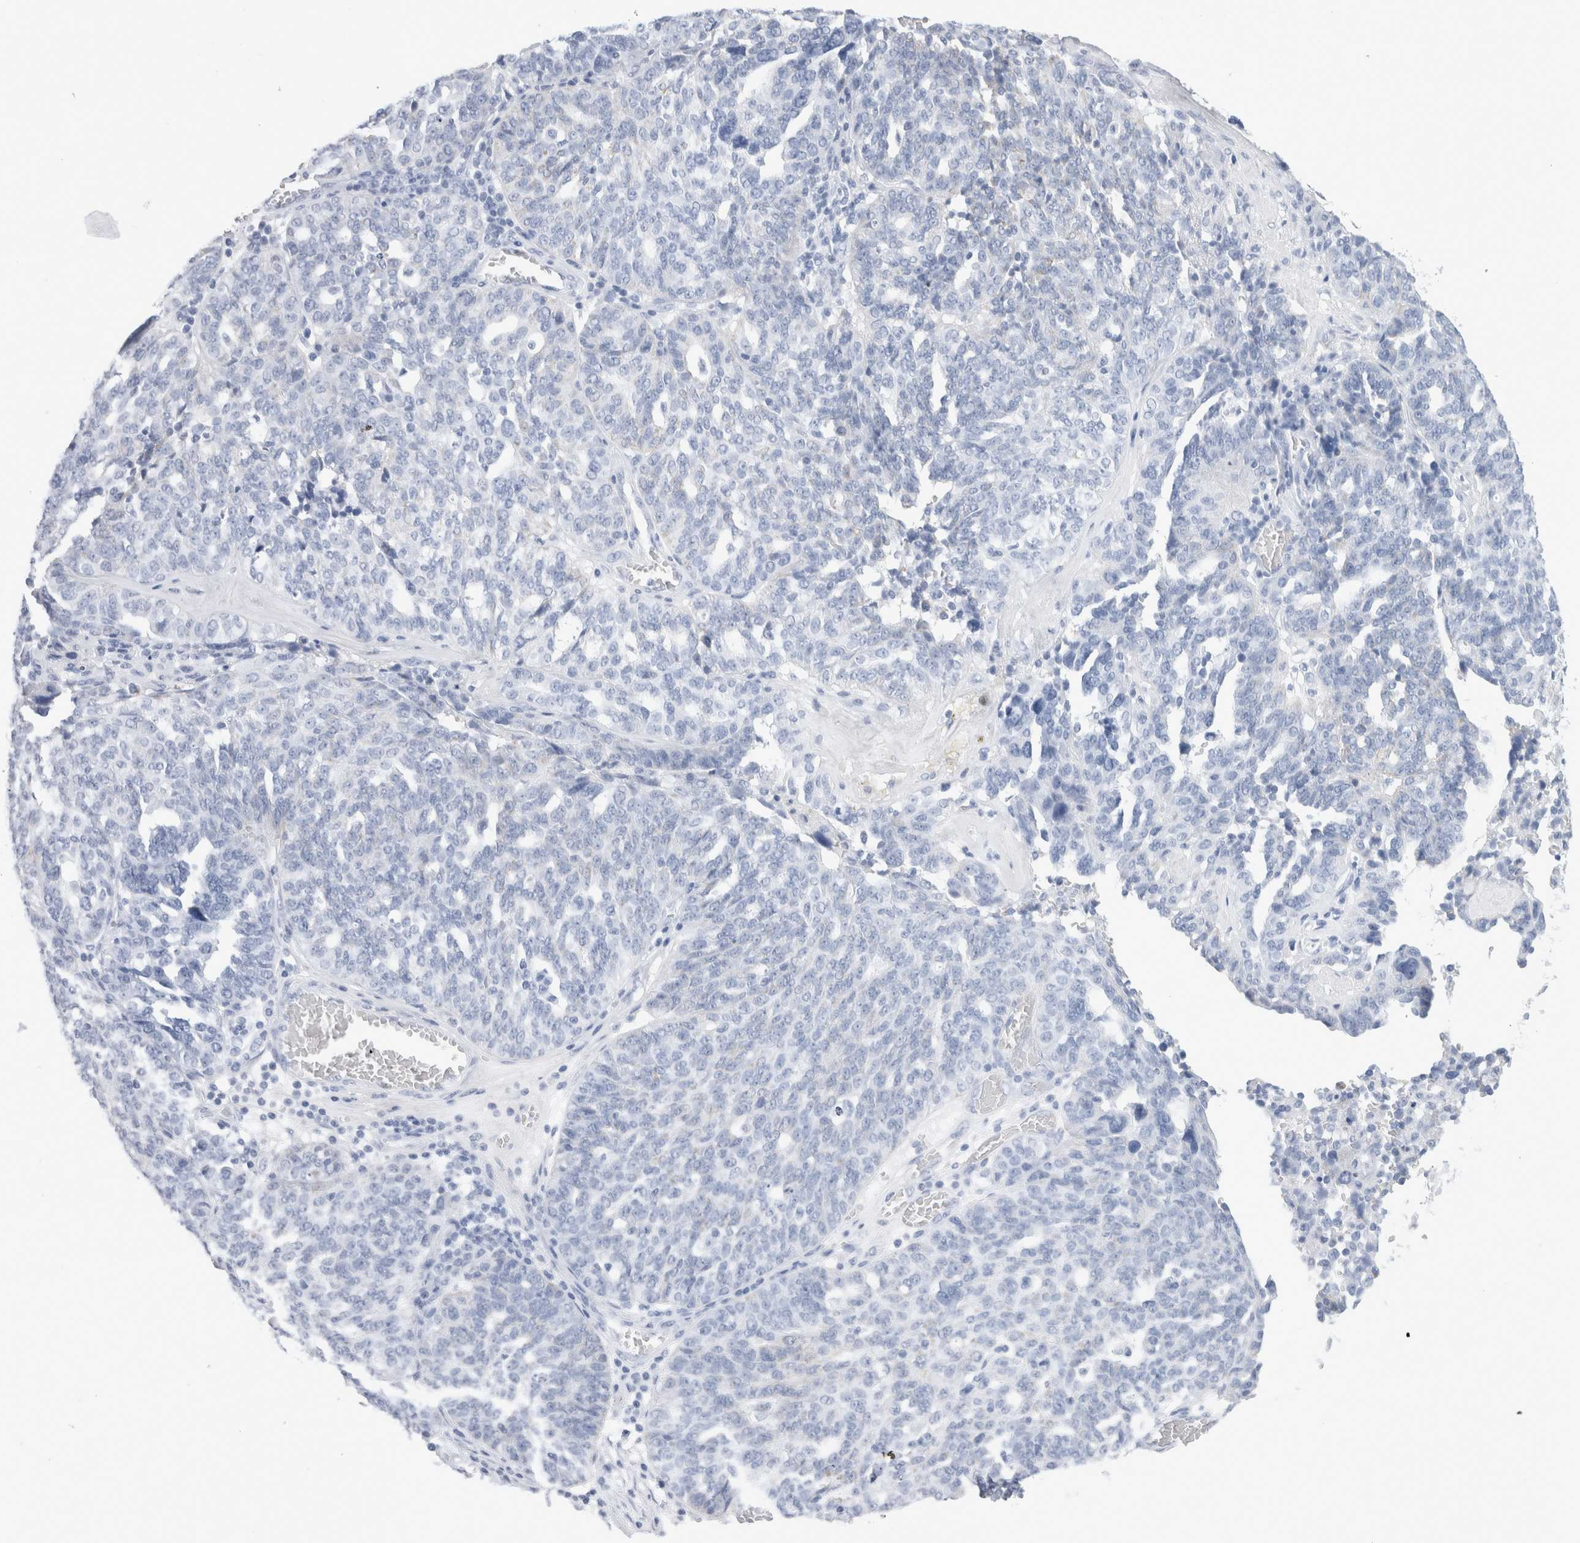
{"staining": {"intensity": "negative", "quantity": "none", "location": "none"}, "tissue": "ovarian cancer", "cell_type": "Tumor cells", "image_type": "cancer", "snomed": [{"axis": "morphology", "description": "Cystadenocarcinoma, serous, NOS"}, {"axis": "topography", "description": "Ovary"}], "caption": "Immunohistochemistry photomicrograph of human ovarian cancer stained for a protein (brown), which shows no positivity in tumor cells.", "gene": "ECHDC2", "patient": {"sex": "female", "age": 59}}